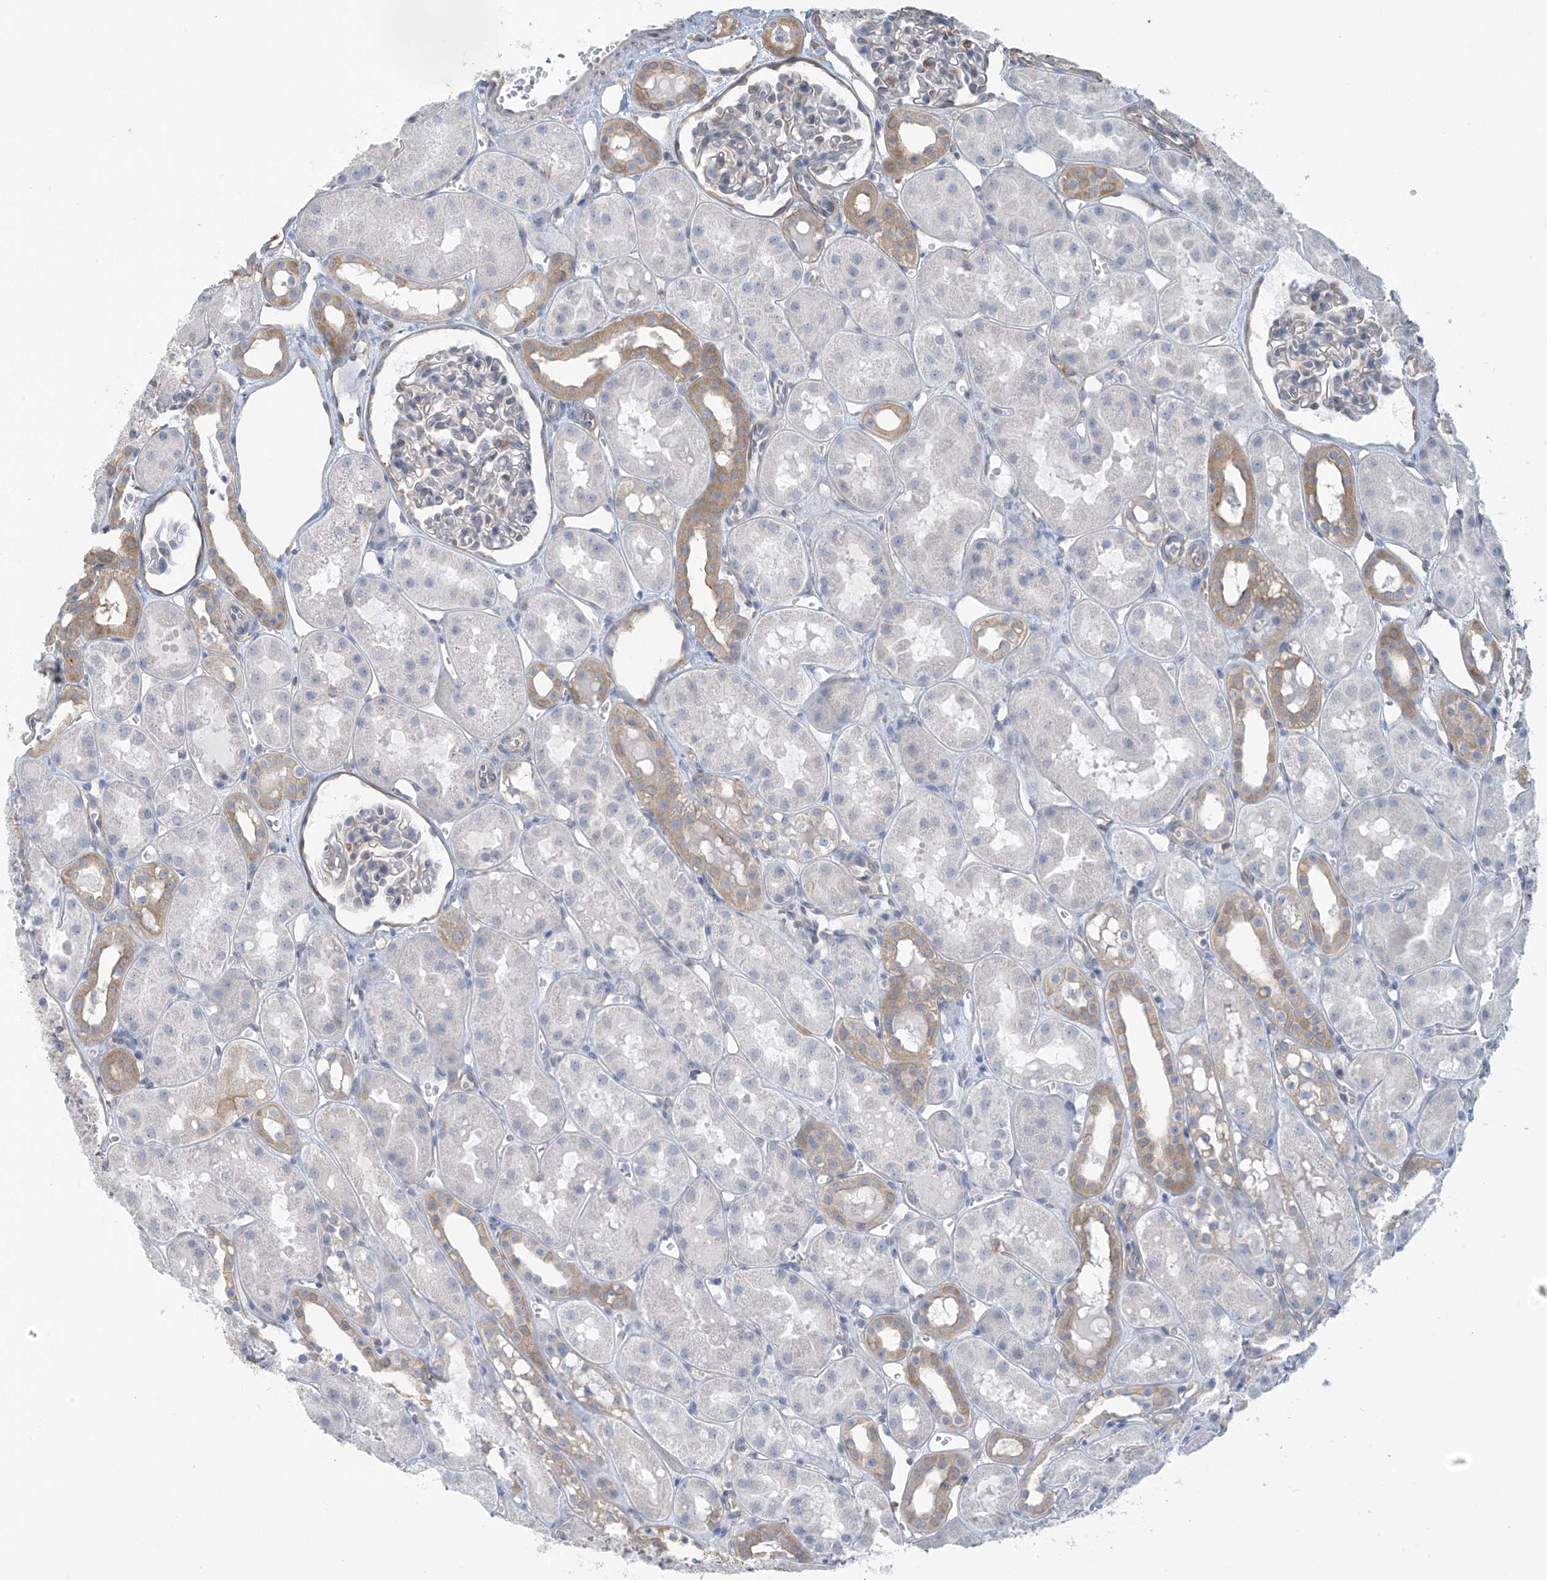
{"staining": {"intensity": "weak", "quantity": "<25%", "location": "cytoplasmic/membranous"}, "tissue": "kidney", "cell_type": "Cells in glomeruli", "image_type": "normal", "snomed": [{"axis": "morphology", "description": "Normal tissue, NOS"}, {"axis": "topography", "description": "Kidney"}], "caption": "Micrograph shows no protein staining in cells in glomeruli of normal kidney. (DAB (3,3'-diaminobenzidine) immunohistochemistry with hematoxylin counter stain).", "gene": "ZNF846", "patient": {"sex": "male", "age": 16}}